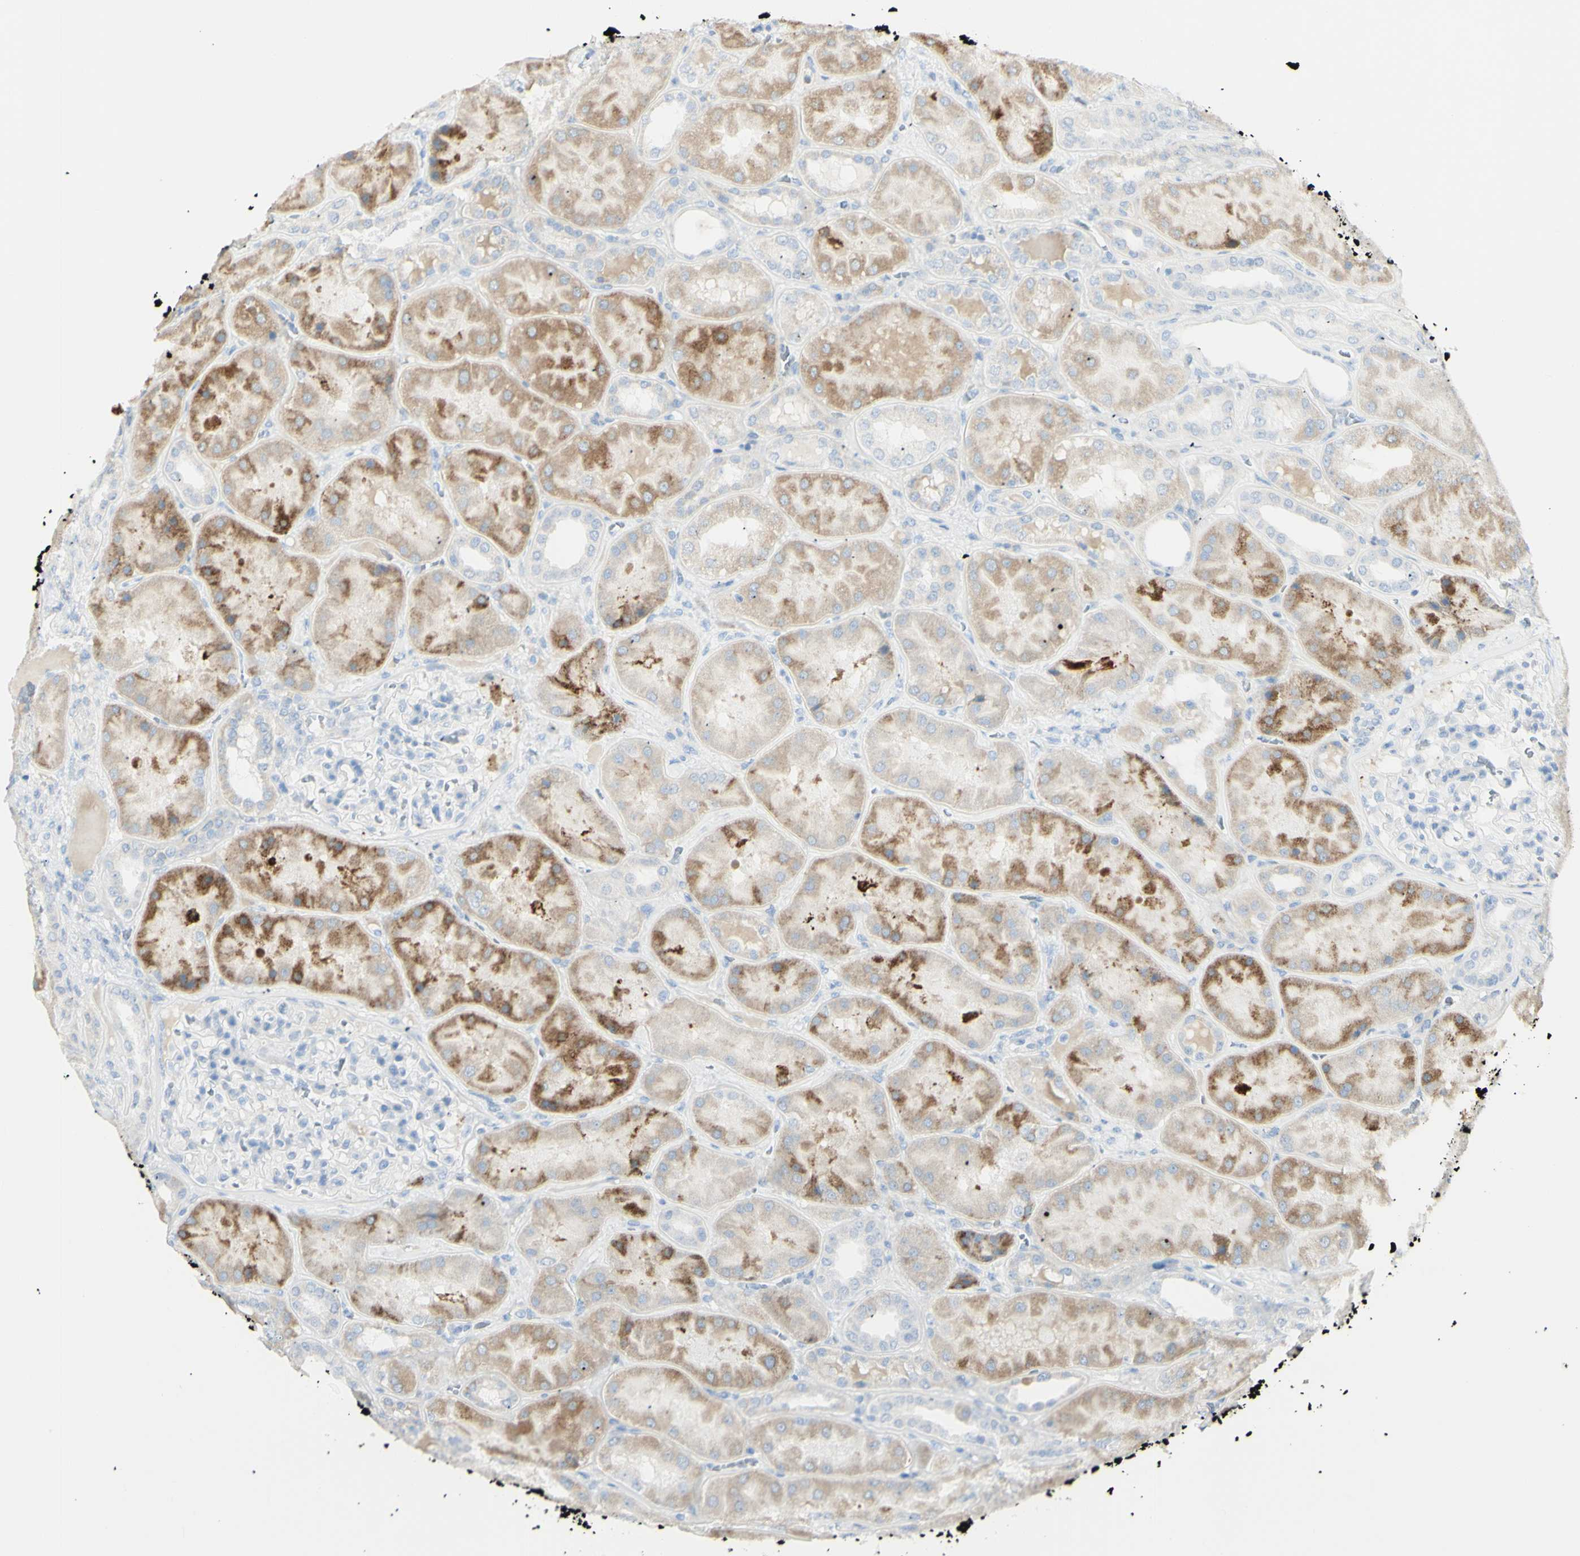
{"staining": {"intensity": "negative", "quantity": "none", "location": "none"}, "tissue": "kidney", "cell_type": "Cells in glomeruli", "image_type": "normal", "snomed": [{"axis": "morphology", "description": "Normal tissue, NOS"}, {"axis": "topography", "description": "Kidney"}], "caption": "There is no significant expression in cells in glomeruli of kidney. The staining was performed using DAB to visualize the protein expression in brown, while the nuclei were stained in blue with hematoxylin (Magnification: 20x).", "gene": "LETM1", "patient": {"sex": "female", "age": 56}}